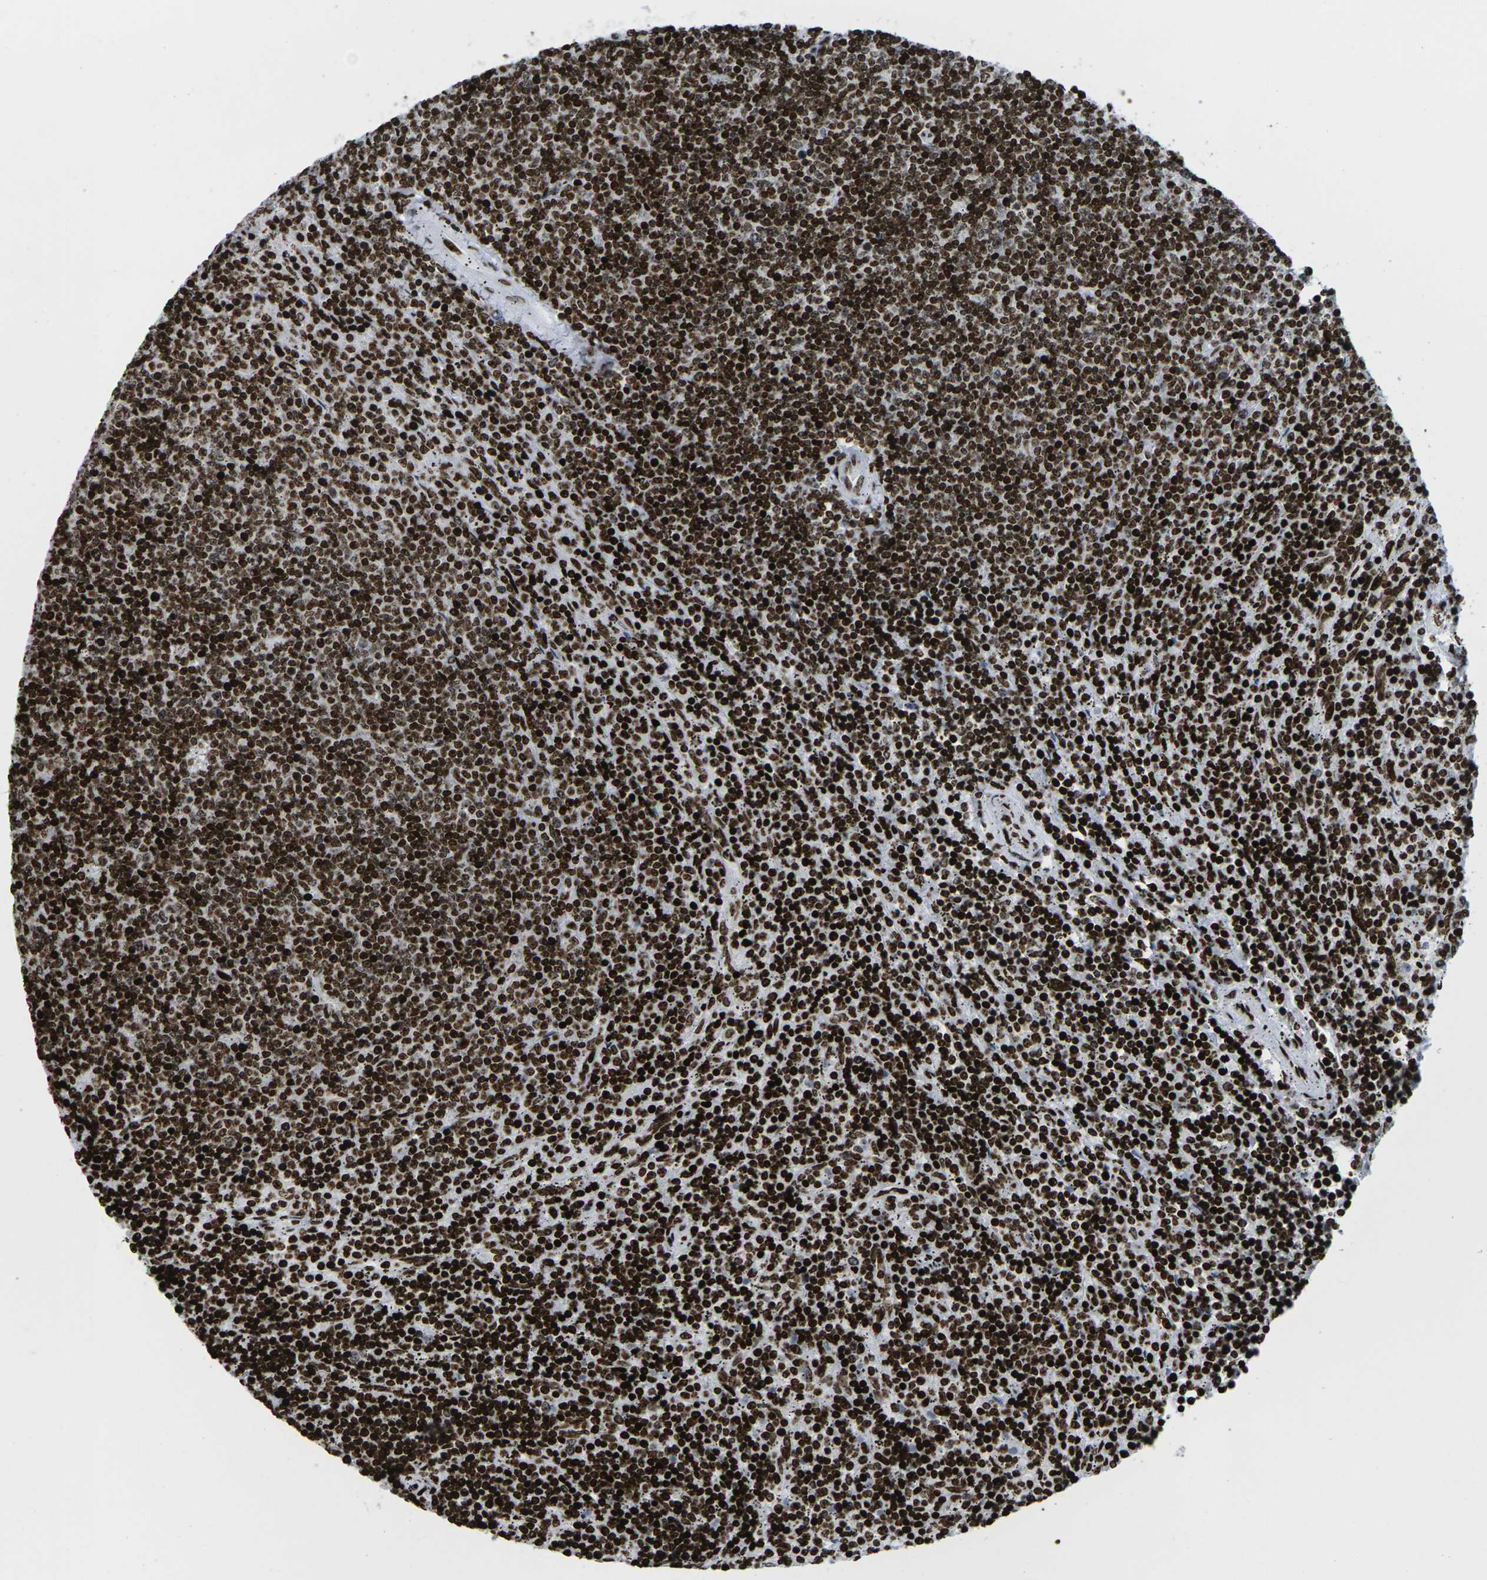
{"staining": {"intensity": "strong", "quantity": ">75%", "location": "nuclear"}, "tissue": "lymphoma", "cell_type": "Tumor cells", "image_type": "cancer", "snomed": [{"axis": "morphology", "description": "Malignant lymphoma, non-Hodgkin's type, Low grade"}, {"axis": "topography", "description": "Spleen"}], "caption": "Immunohistochemical staining of human low-grade malignant lymphoma, non-Hodgkin's type displays strong nuclear protein expression in approximately >75% of tumor cells.", "gene": "H1-4", "patient": {"sex": "female", "age": 50}}